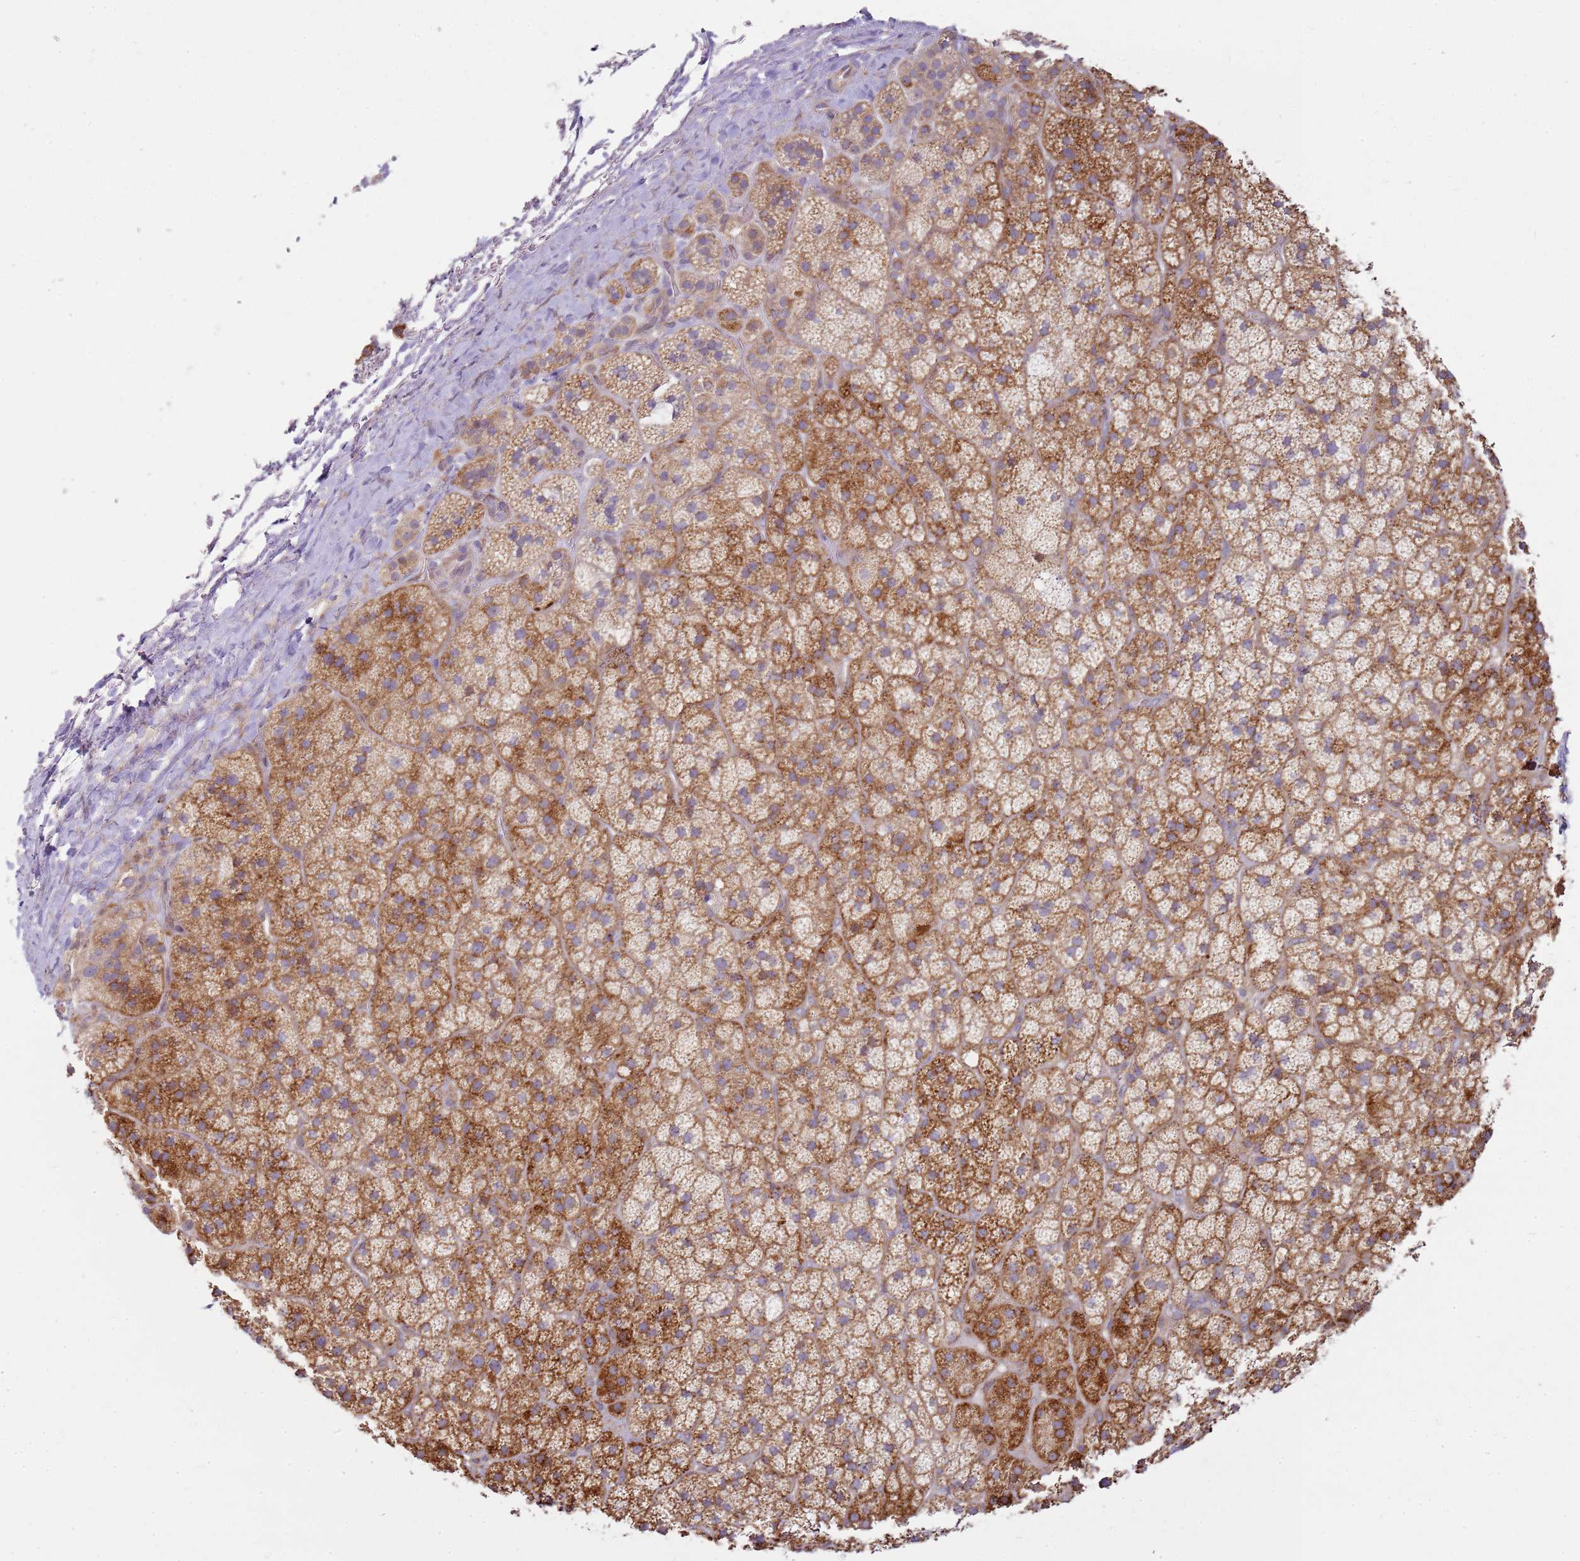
{"staining": {"intensity": "strong", "quantity": "25%-75%", "location": "cytoplasmic/membranous"}, "tissue": "adrenal gland", "cell_type": "Glandular cells", "image_type": "normal", "snomed": [{"axis": "morphology", "description": "Normal tissue, NOS"}, {"axis": "topography", "description": "Adrenal gland"}], "caption": "A photomicrograph of adrenal gland stained for a protein displays strong cytoplasmic/membranous brown staining in glandular cells.", "gene": "GRAP", "patient": {"sex": "female", "age": 70}}